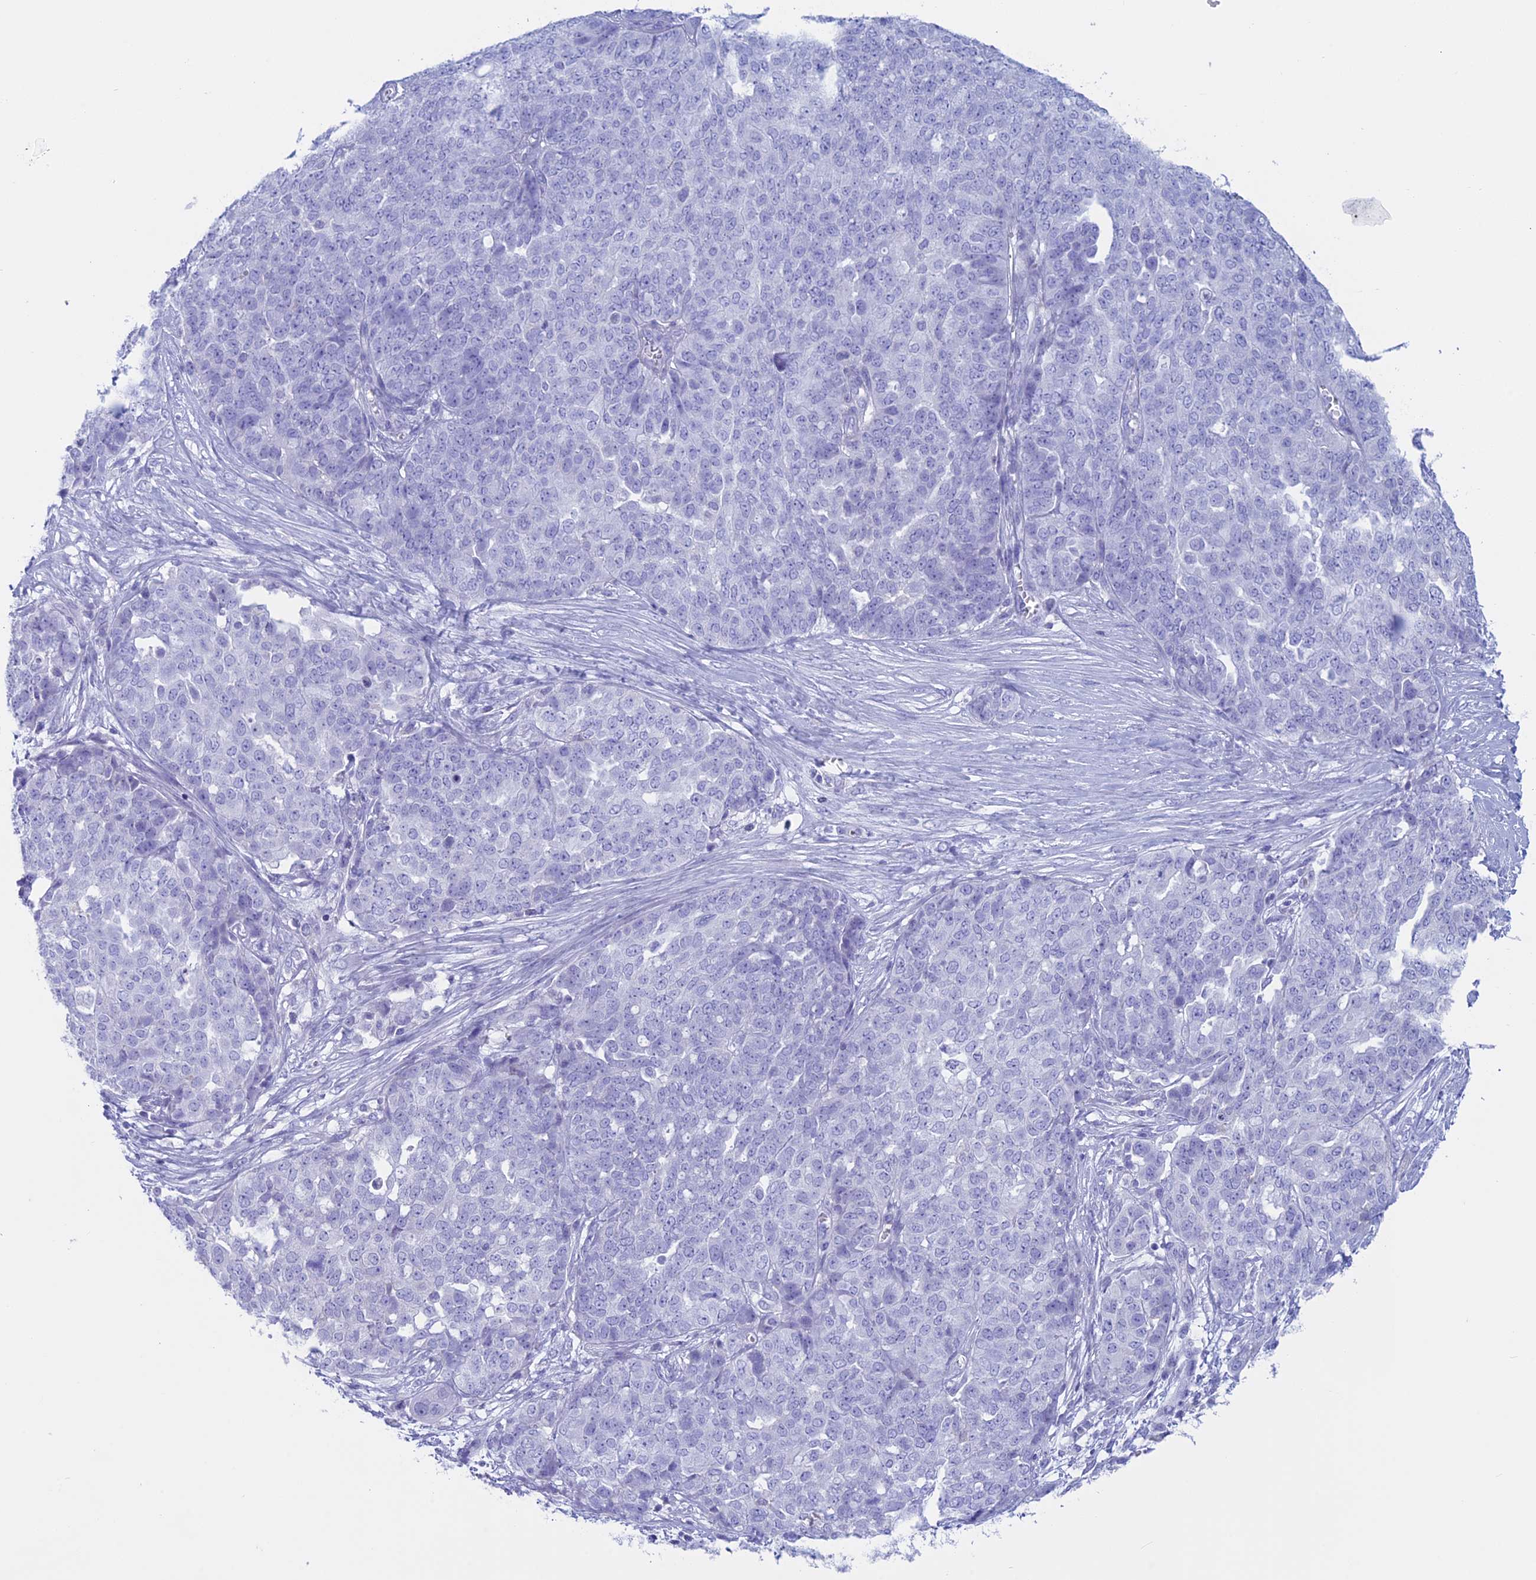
{"staining": {"intensity": "negative", "quantity": "none", "location": "none"}, "tissue": "ovarian cancer", "cell_type": "Tumor cells", "image_type": "cancer", "snomed": [{"axis": "morphology", "description": "Cystadenocarcinoma, serous, NOS"}, {"axis": "topography", "description": "Soft tissue"}, {"axis": "topography", "description": "Ovary"}], "caption": "IHC photomicrograph of neoplastic tissue: human ovarian serous cystadenocarcinoma stained with DAB (3,3'-diaminobenzidine) reveals no significant protein positivity in tumor cells.", "gene": "RP1", "patient": {"sex": "female", "age": 57}}